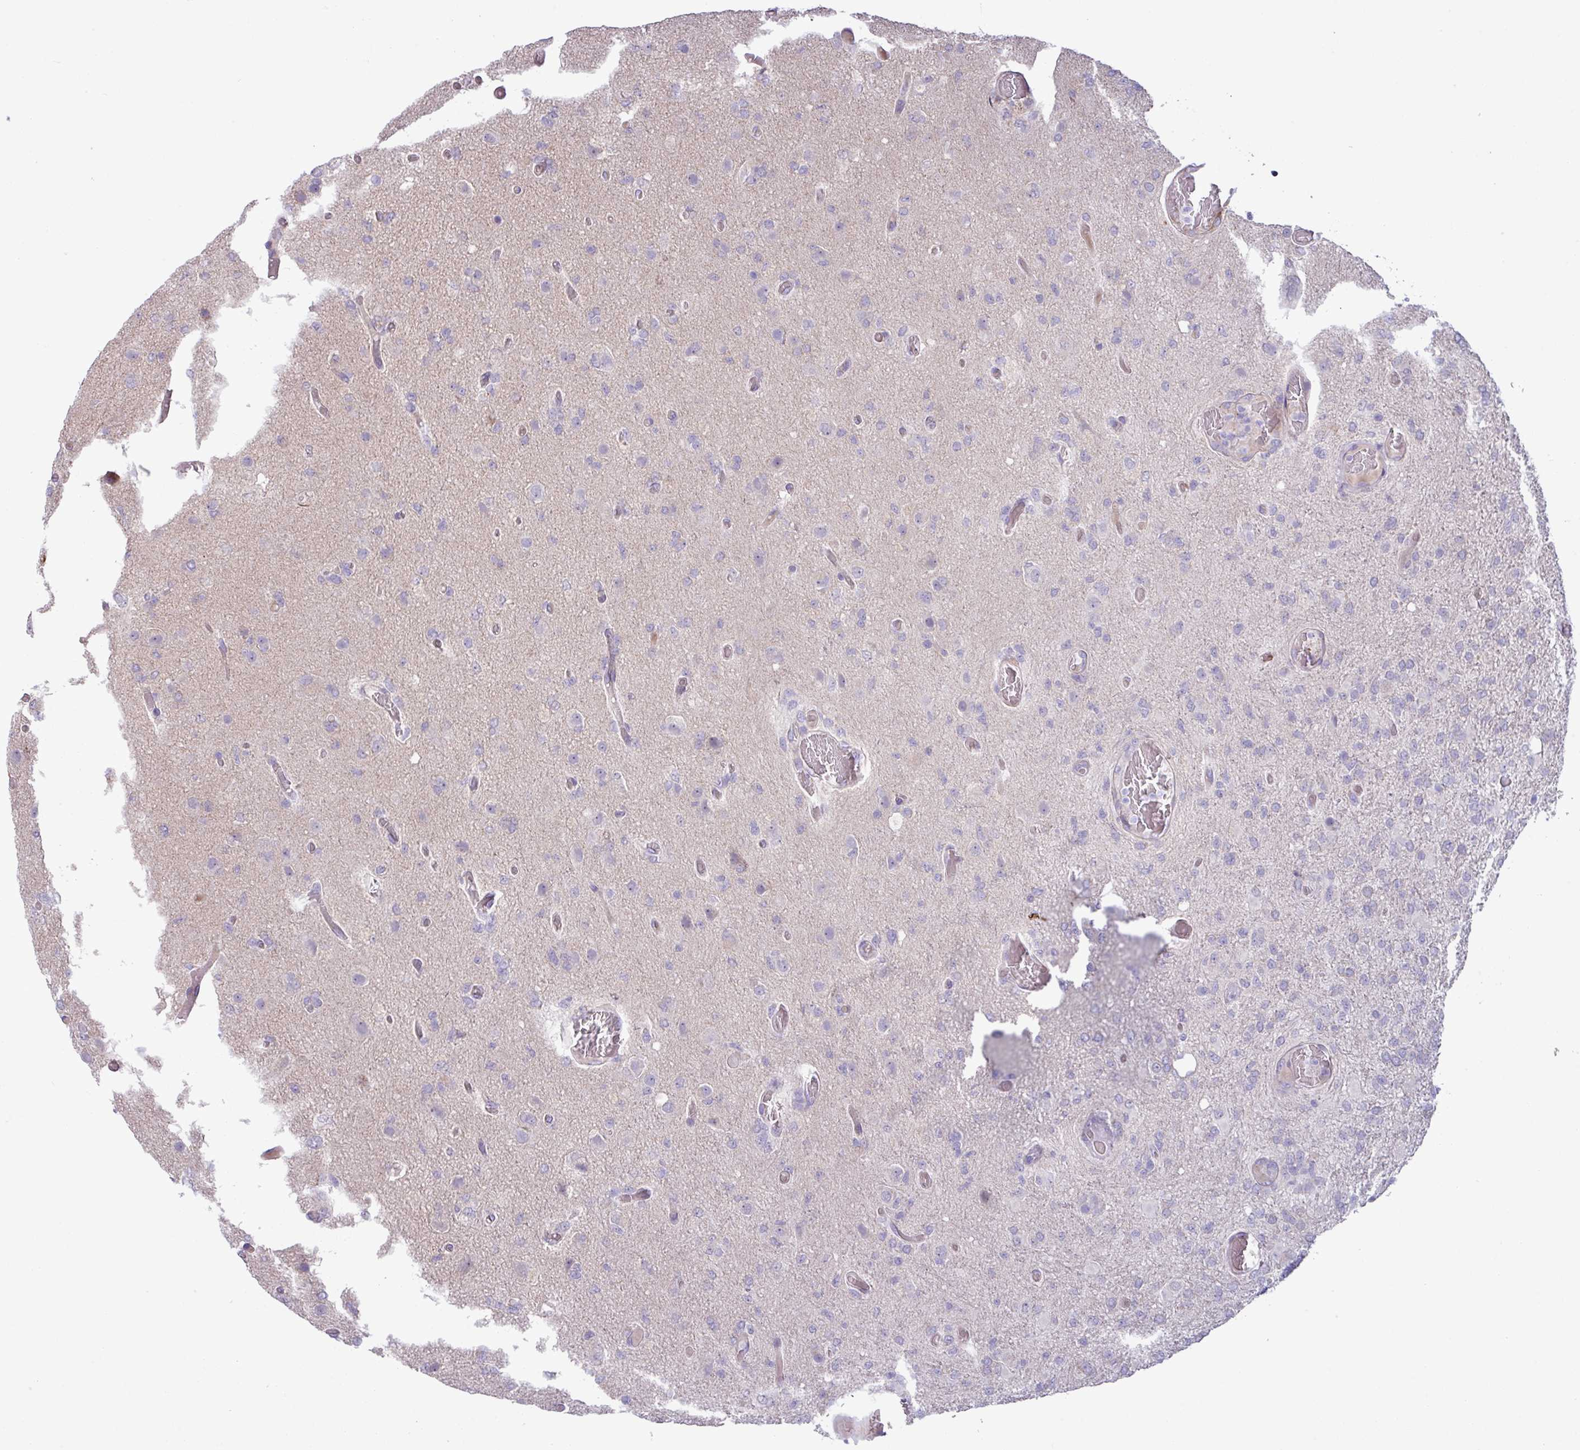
{"staining": {"intensity": "negative", "quantity": "none", "location": "none"}, "tissue": "glioma", "cell_type": "Tumor cells", "image_type": "cancer", "snomed": [{"axis": "morphology", "description": "Glioma, malignant, High grade"}, {"axis": "topography", "description": "Brain"}], "caption": "Micrograph shows no significant protein expression in tumor cells of malignant glioma (high-grade).", "gene": "IRGC", "patient": {"sex": "female", "age": 74}}